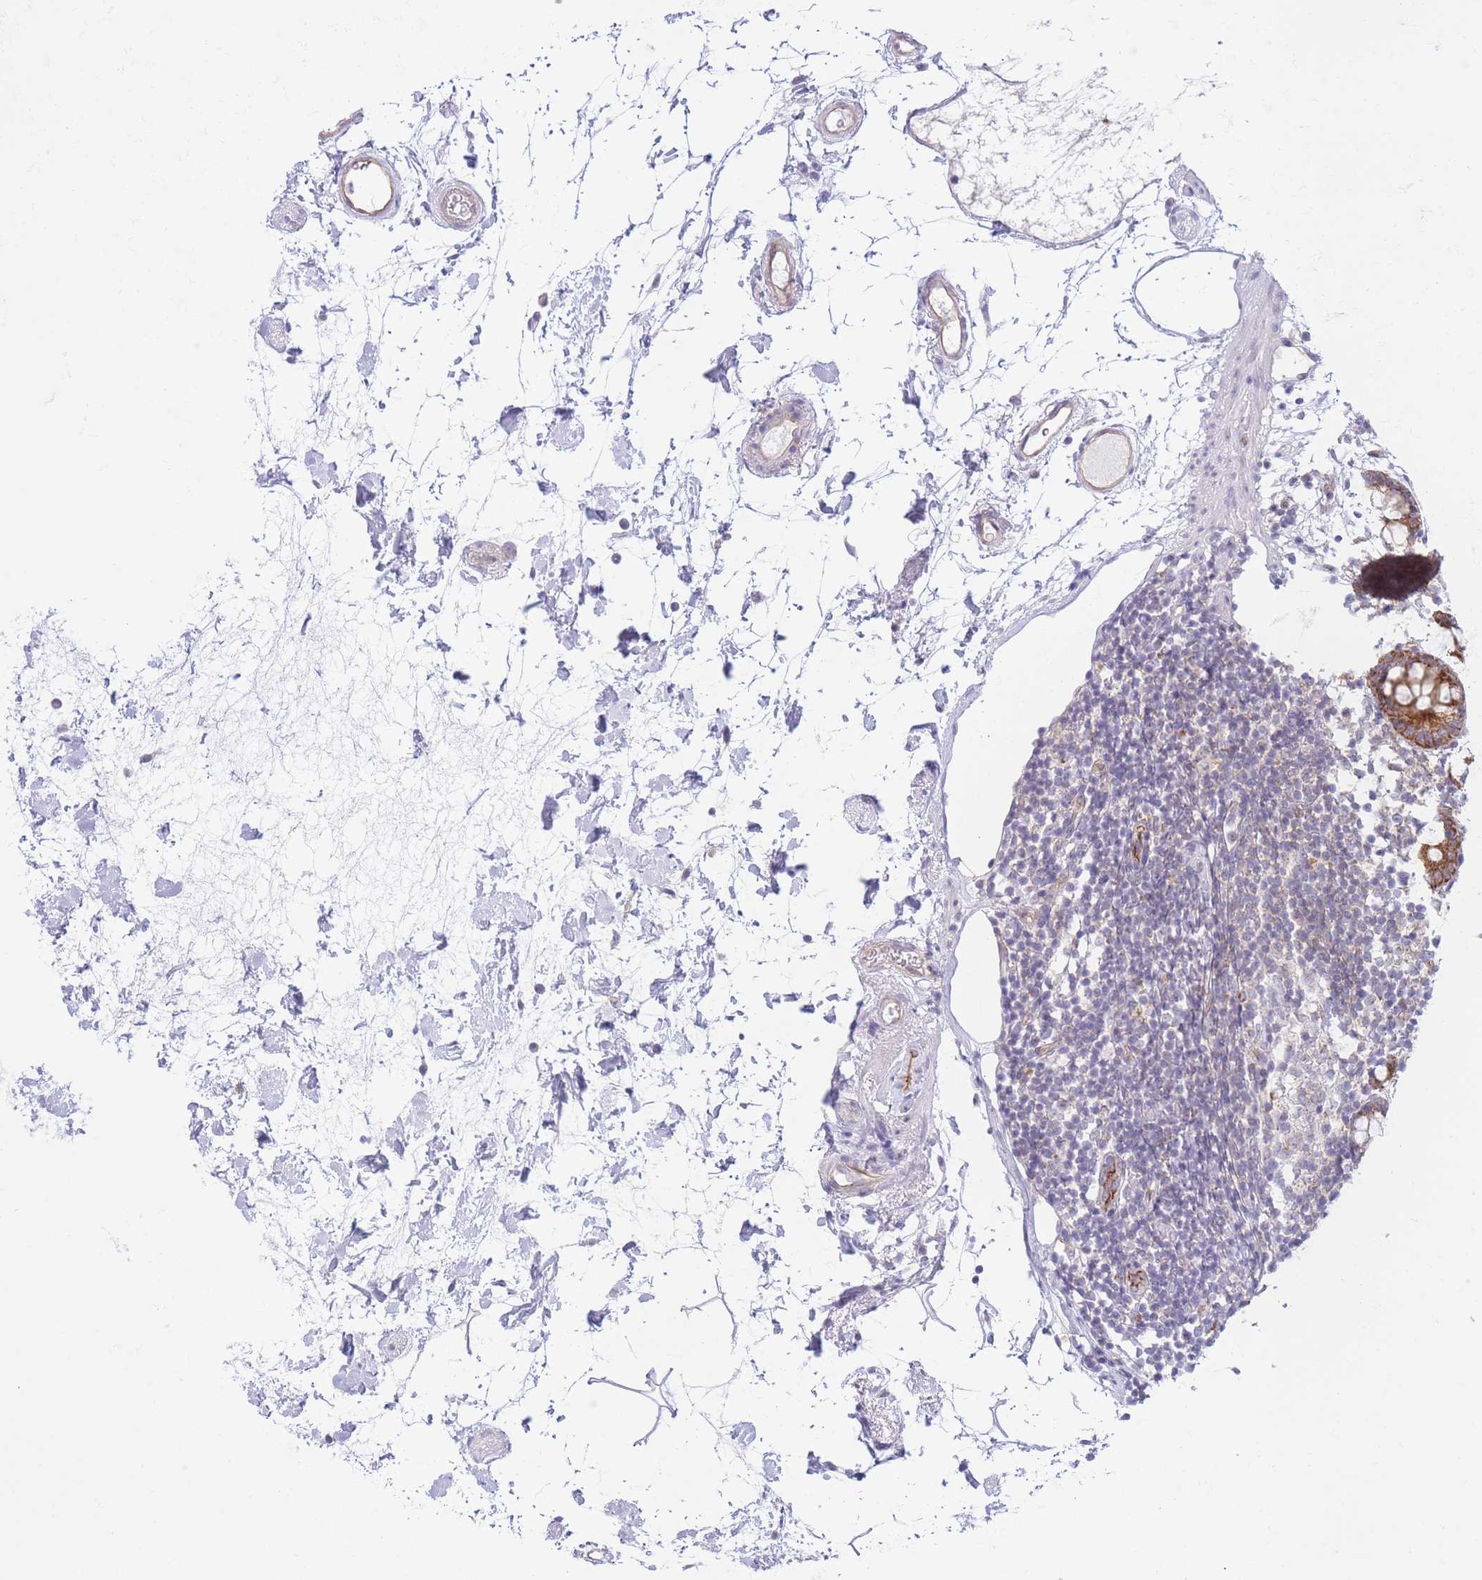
{"staining": {"intensity": "weak", "quantity": ">75%", "location": "cytoplasmic/membranous"}, "tissue": "colon", "cell_type": "Endothelial cells", "image_type": "normal", "snomed": [{"axis": "morphology", "description": "Normal tissue, NOS"}, {"axis": "topography", "description": "Colon"}], "caption": "Immunohistochemistry (IHC) (DAB) staining of benign colon demonstrates weak cytoplasmic/membranous protein positivity in approximately >75% of endothelial cells. The staining is performed using DAB (3,3'-diaminobenzidine) brown chromogen to label protein expression. The nuclei are counter-stained blue using hematoxylin.", "gene": "MRPS31", "patient": {"sex": "female", "age": 84}}